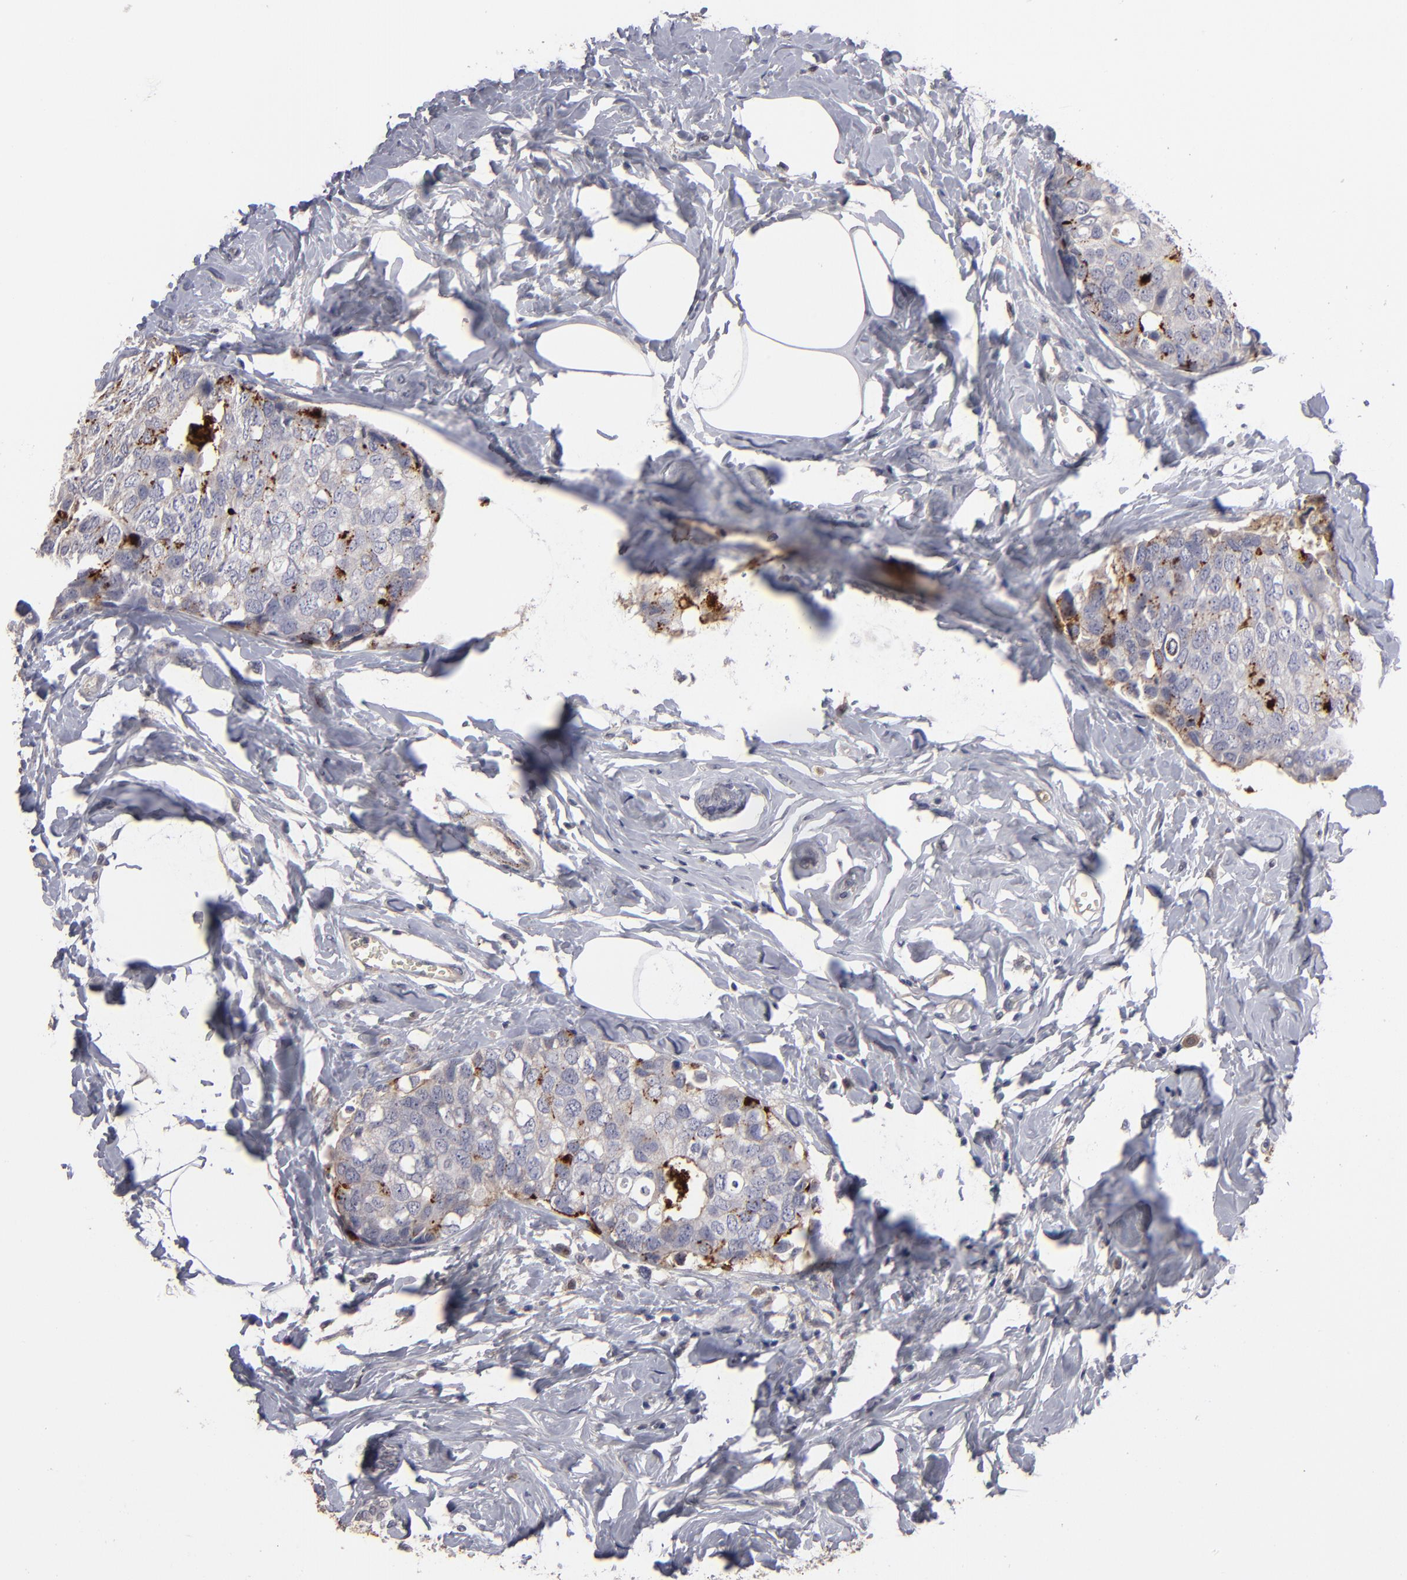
{"staining": {"intensity": "moderate", "quantity": "<25%", "location": "cytoplasmic/membranous"}, "tissue": "breast cancer", "cell_type": "Tumor cells", "image_type": "cancer", "snomed": [{"axis": "morphology", "description": "Normal tissue, NOS"}, {"axis": "morphology", "description": "Duct carcinoma"}, {"axis": "topography", "description": "Breast"}], "caption": "The immunohistochemical stain labels moderate cytoplasmic/membranous positivity in tumor cells of breast cancer (infiltrating ductal carcinoma) tissue.", "gene": "GPM6B", "patient": {"sex": "female", "age": 50}}